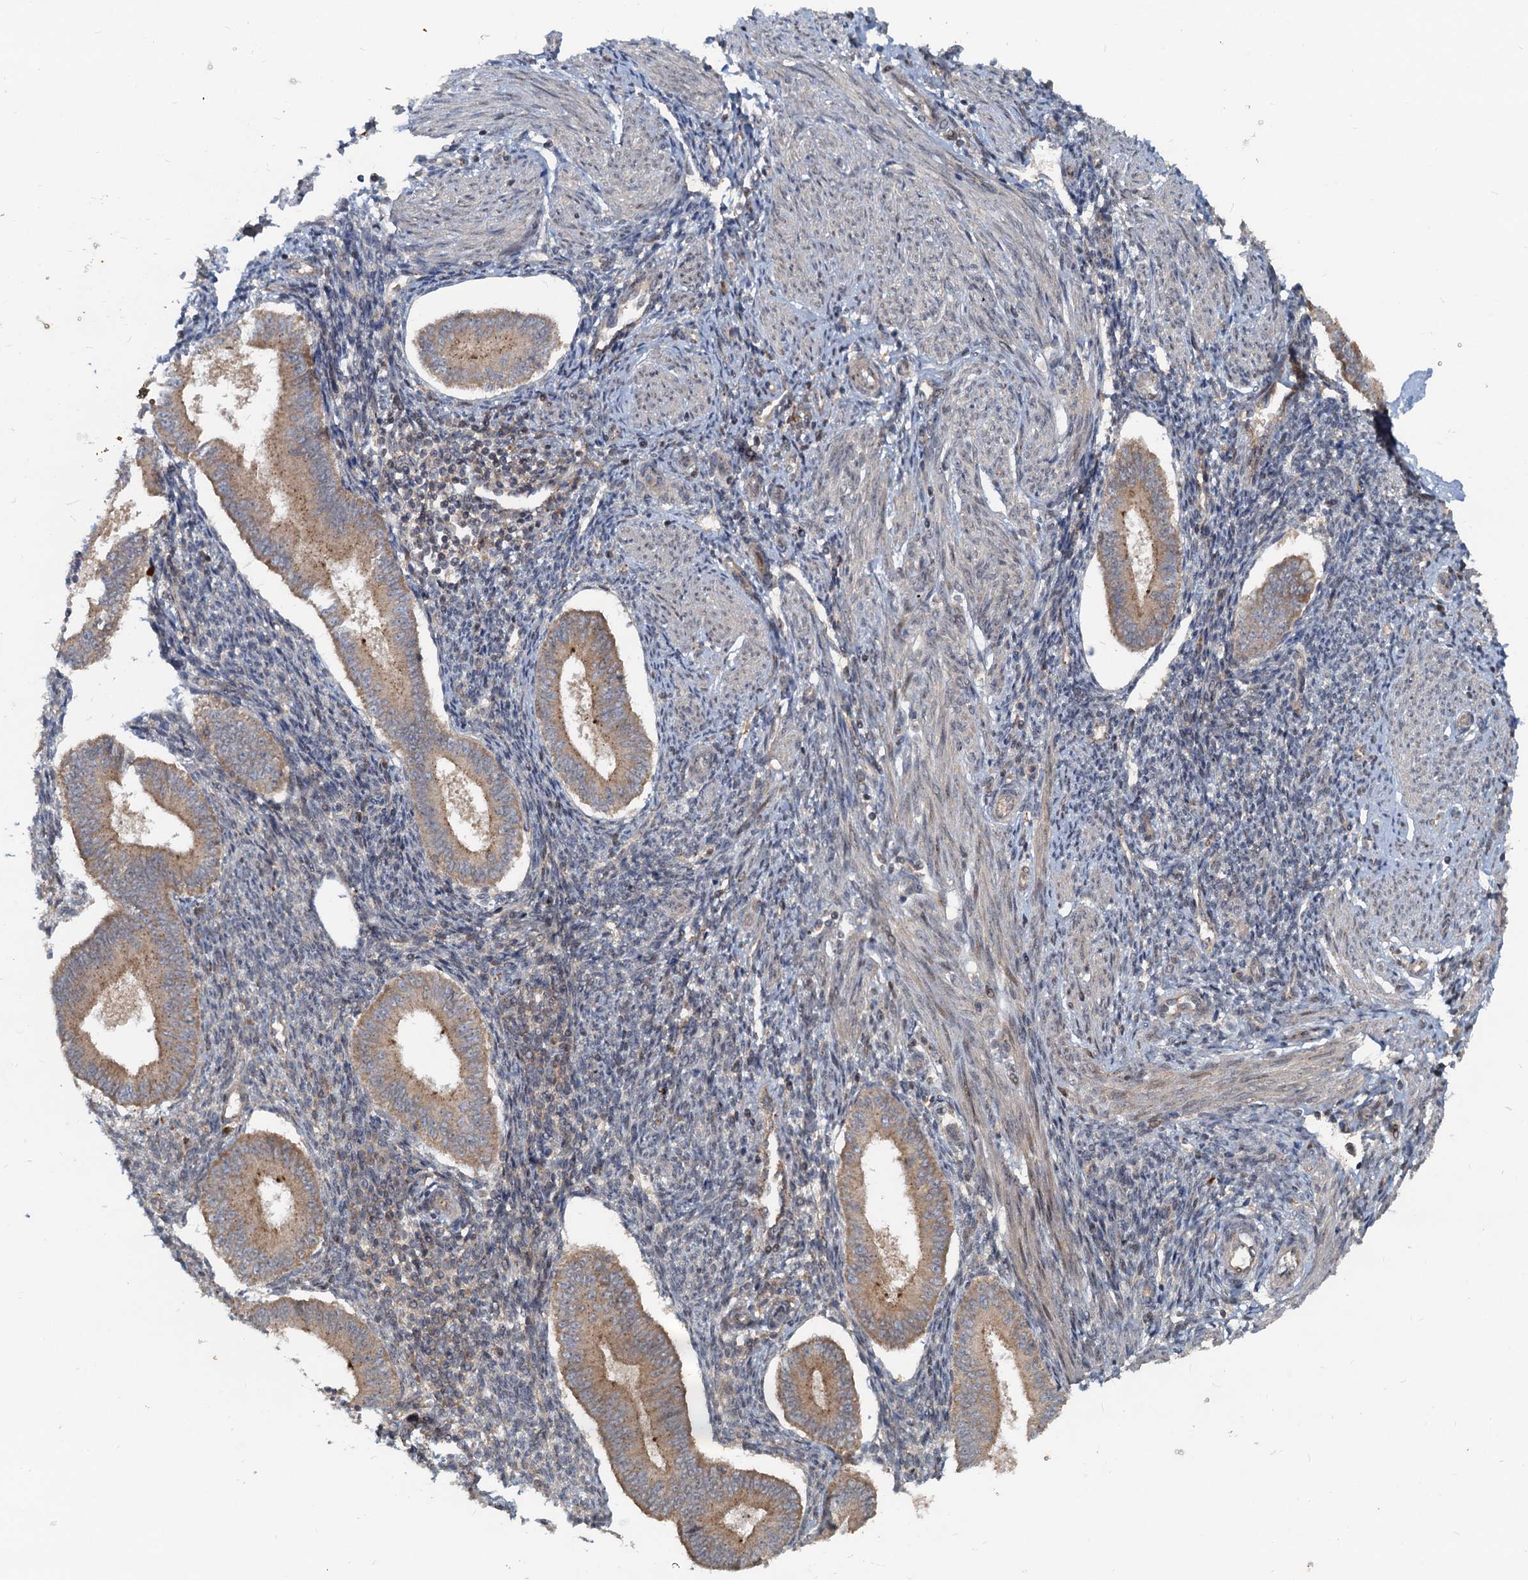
{"staining": {"intensity": "negative", "quantity": "none", "location": "none"}, "tissue": "endometrium", "cell_type": "Cells in endometrial stroma", "image_type": "normal", "snomed": [{"axis": "morphology", "description": "Normal tissue, NOS"}, {"axis": "topography", "description": "Uterus"}, {"axis": "topography", "description": "Endometrium"}], "caption": "Immunohistochemistry histopathology image of benign endometrium: human endometrium stained with DAB reveals no significant protein staining in cells in endometrial stroma.", "gene": "CEP68", "patient": {"sex": "female", "age": 48}}